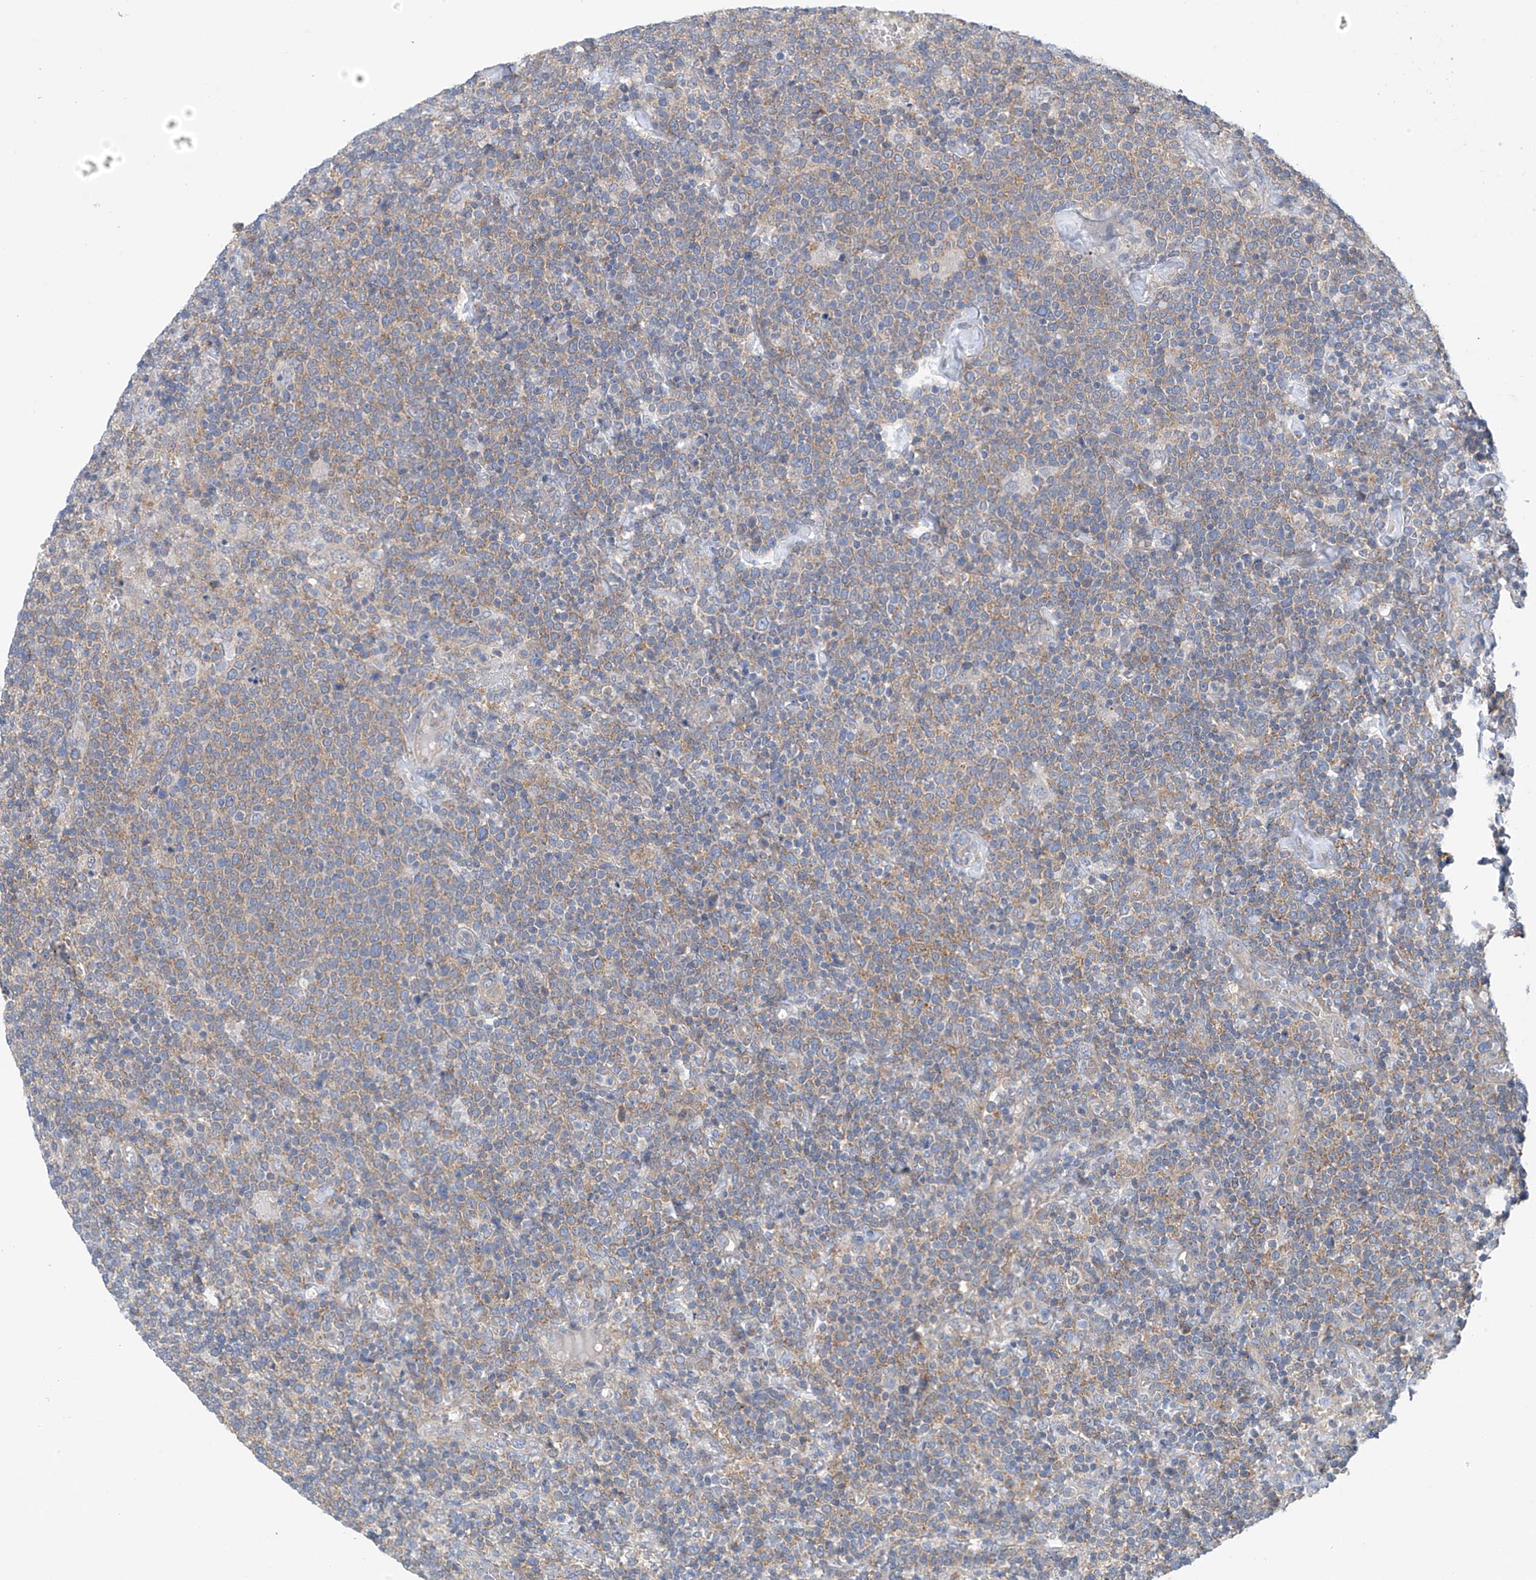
{"staining": {"intensity": "weak", "quantity": "25%-75%", "location": "cytoplasmic/membranous"}, "tissue": "lymphoma", "cell_type": "Tumor cells", "image_type": "cancer", "snomed": [{"axis": "morphology", "description": "Malignant lymphoma, non-Hodgkin's type, High grade"}, {"axis": "topography", "description": "Lymph node"}], "caption": "An immunohistochemistry image of tumor tissue is shown. Protein staining in brown labels weak cytoplasmic/membranous positivity in high-grade malignant lymphoma, non-Hodgkin's type within tumor cells.", "gene": "REPS1", "patient": {"sex": "male", "age": 61}}